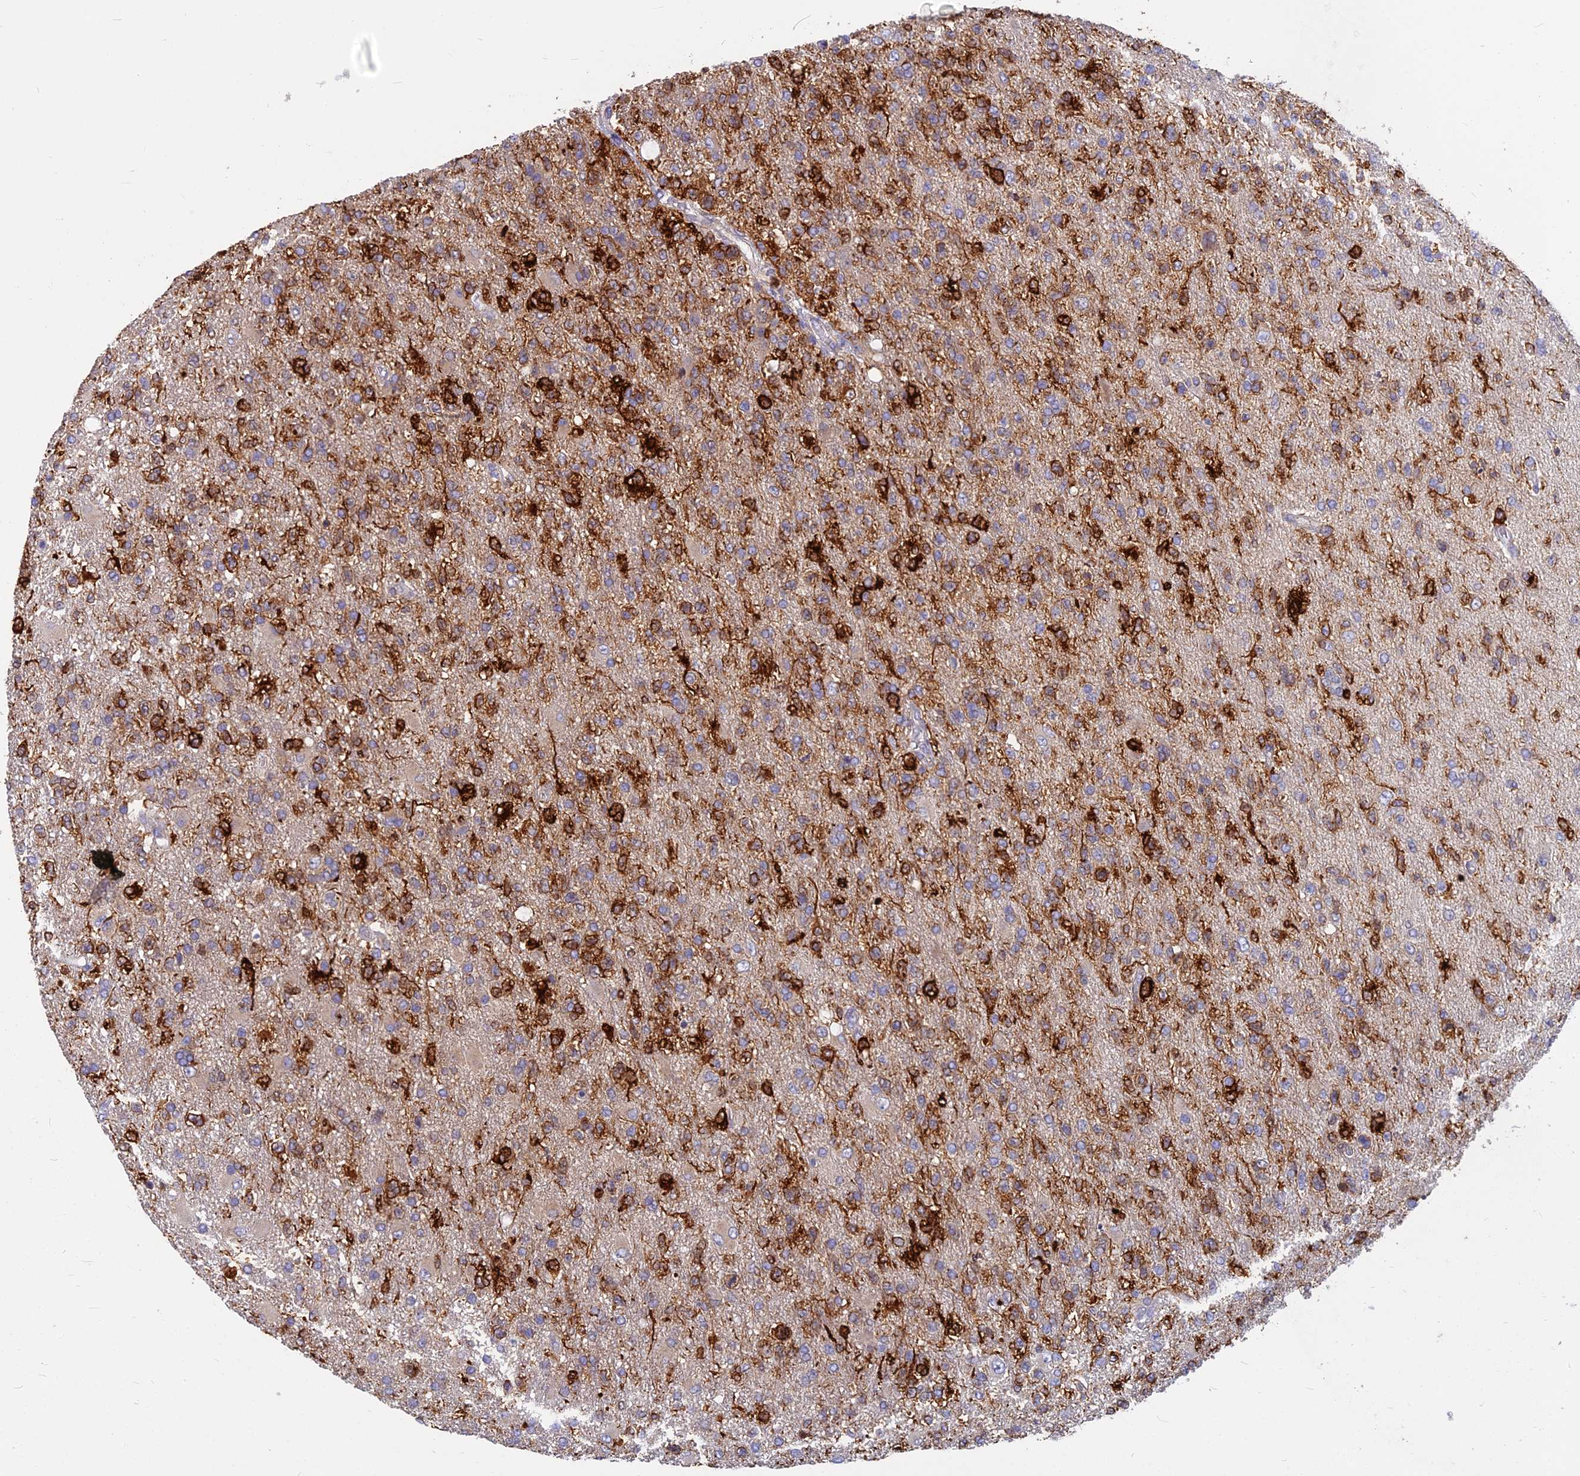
{"staining": {"intensity": "moderate", "quantity": "25%-75%", "location": "cytoplasmic/membranous"}, "tissue": "glioma", "cell_type": "Tumor cells", "image_type": "cancer", "snomed": [{"axis": "morphology", "description": "Glioma, malignant, High grade"}, {"axis": "topography", "description": "Brain"}], "caption": "Immunohistochemistry (DAB) staining of malignant glioma (high-grade) demonstrates moderate cytoplasmic/membranous protein positivity in approximately 25%-75% of tumor cells. Immunohistochemistry (ihc) stains the protein in brown and the nuclei are stained blue.", "gene": "COX20", "patient": {"sex": "male", "age": 56}}